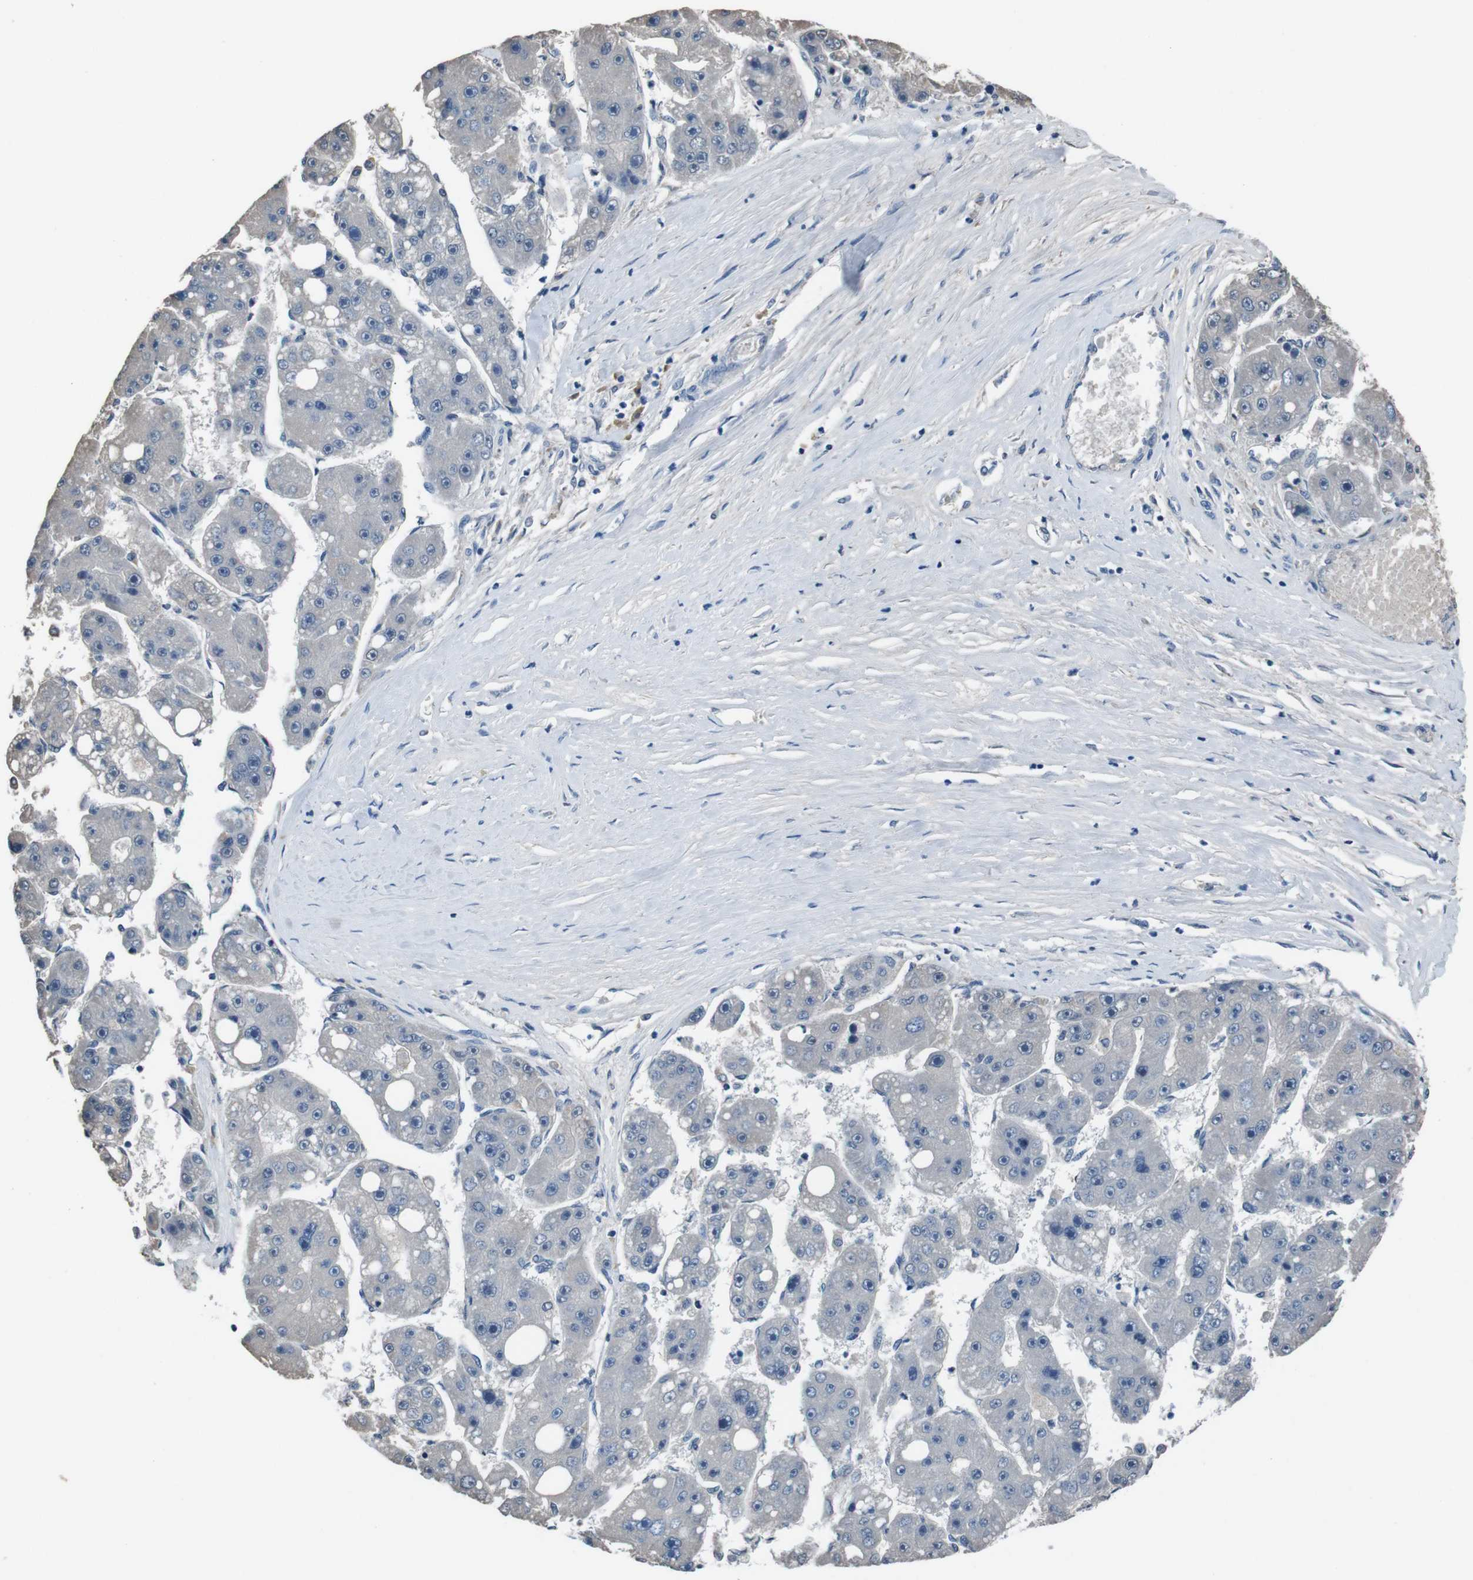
{"staining": {"intensity": "negative", "quantity": "none", "location": "none"}, "tissue": "liver cancer", "cell_type": "Tumor cells", "image_type": "cancer", "snomed": [{"axis": "morphology", "description": "Carcinoma, Hepatocellular, NOS"}, {"axis": "topography", "description": "Liver"}], "caption": "The micrograph exhibits no significant staining in tumor cells of liver hepatocellular carcinoma.", "gene": "LEP", "patient": {"sex": "female", "age": 61}}